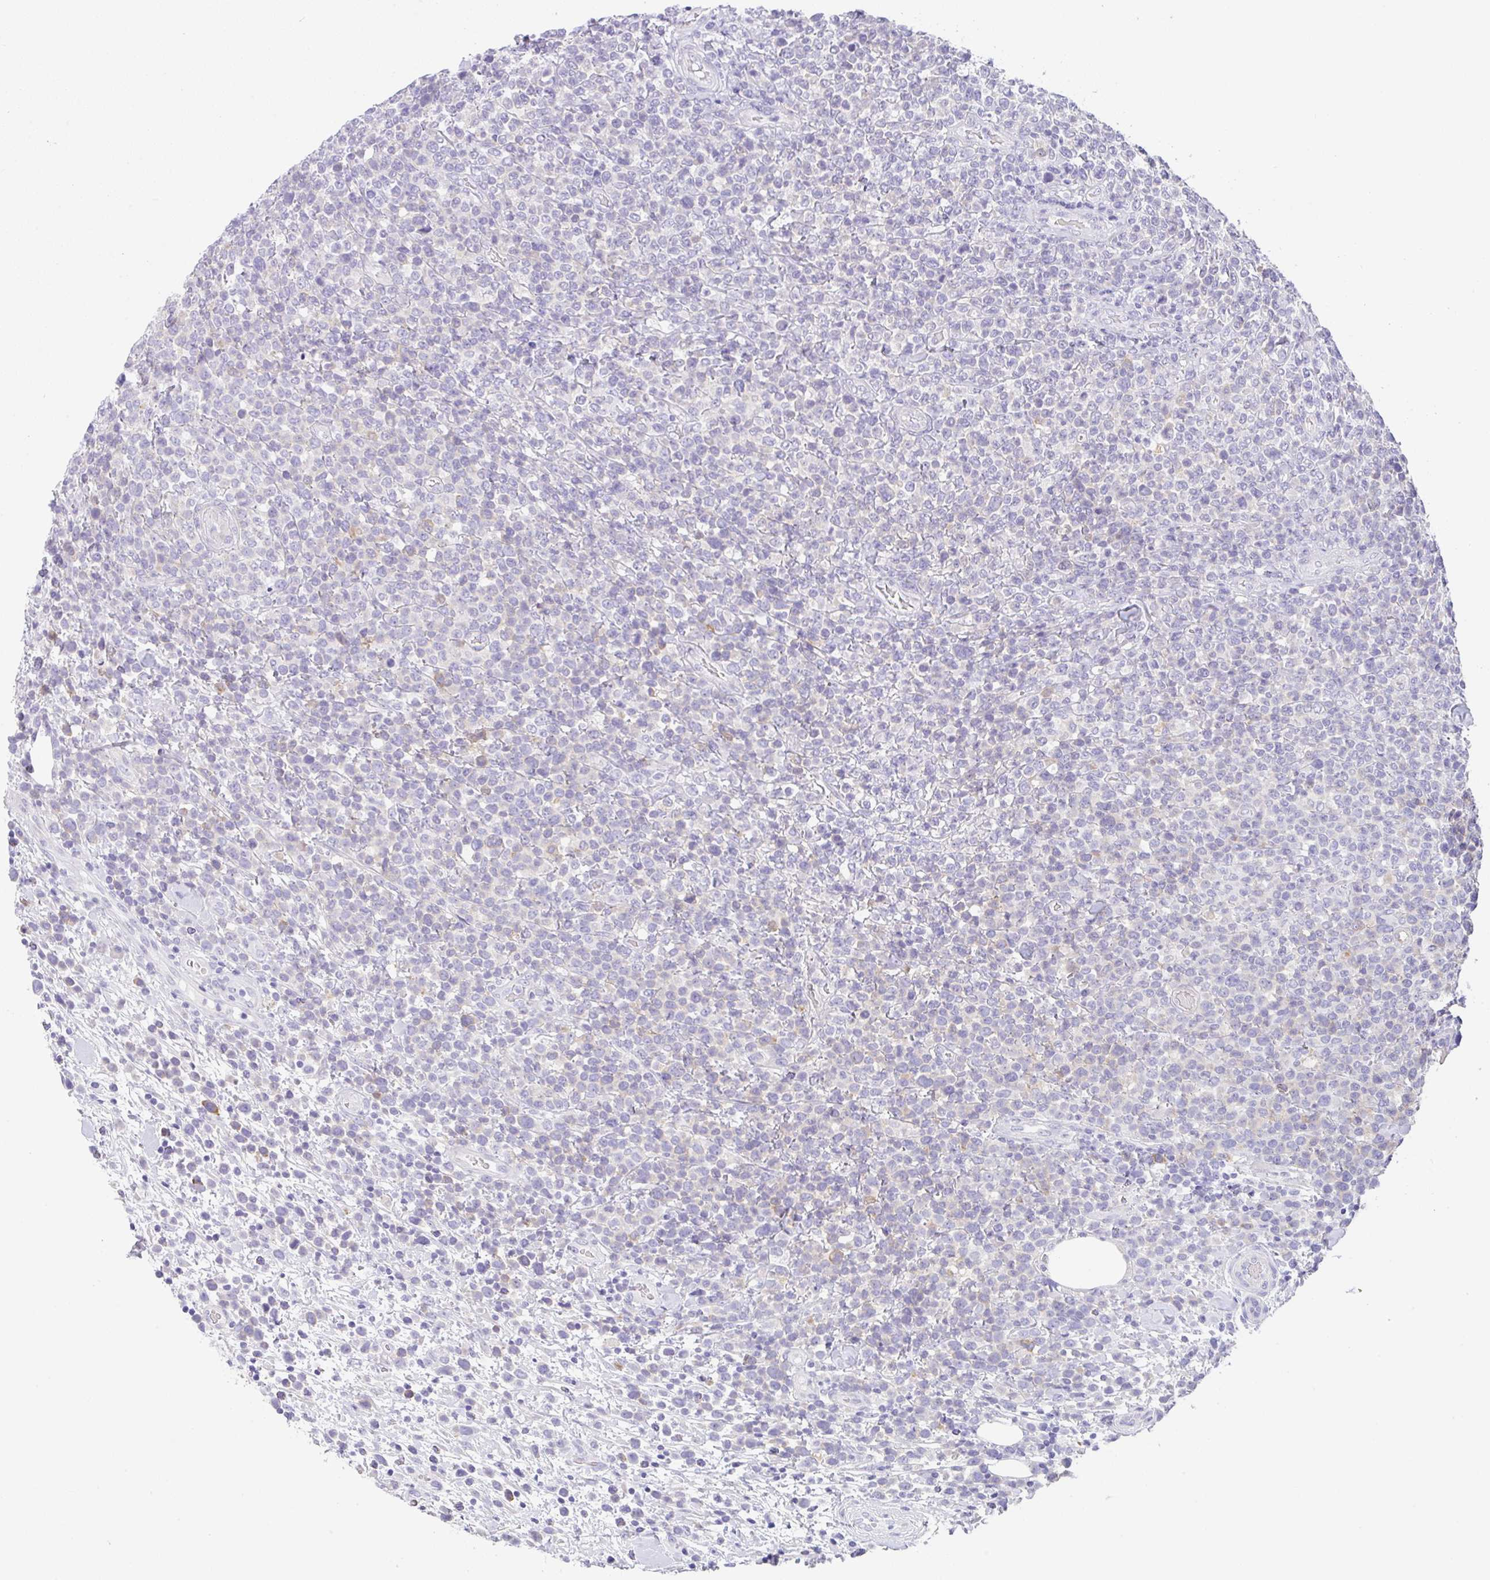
{"staining": {"intensity": "negative", "quantity": "none", "location": "none"}, "tissue": "lymphoma", "cell_type": "Tumor cells", "image_type": "cancer", "snomed": [{"axis": "morphology", "description": "Malignant lymphoma, non-Hodgkin's type, High grade"}, {"axis": "topography", "description": "Soft tissue"}], "caption": "IHC of human lymphoma demonstrates no positivity in tumor cells.", "gene": "TRAF4", "patient": {"sex": "female", "age": 56}}